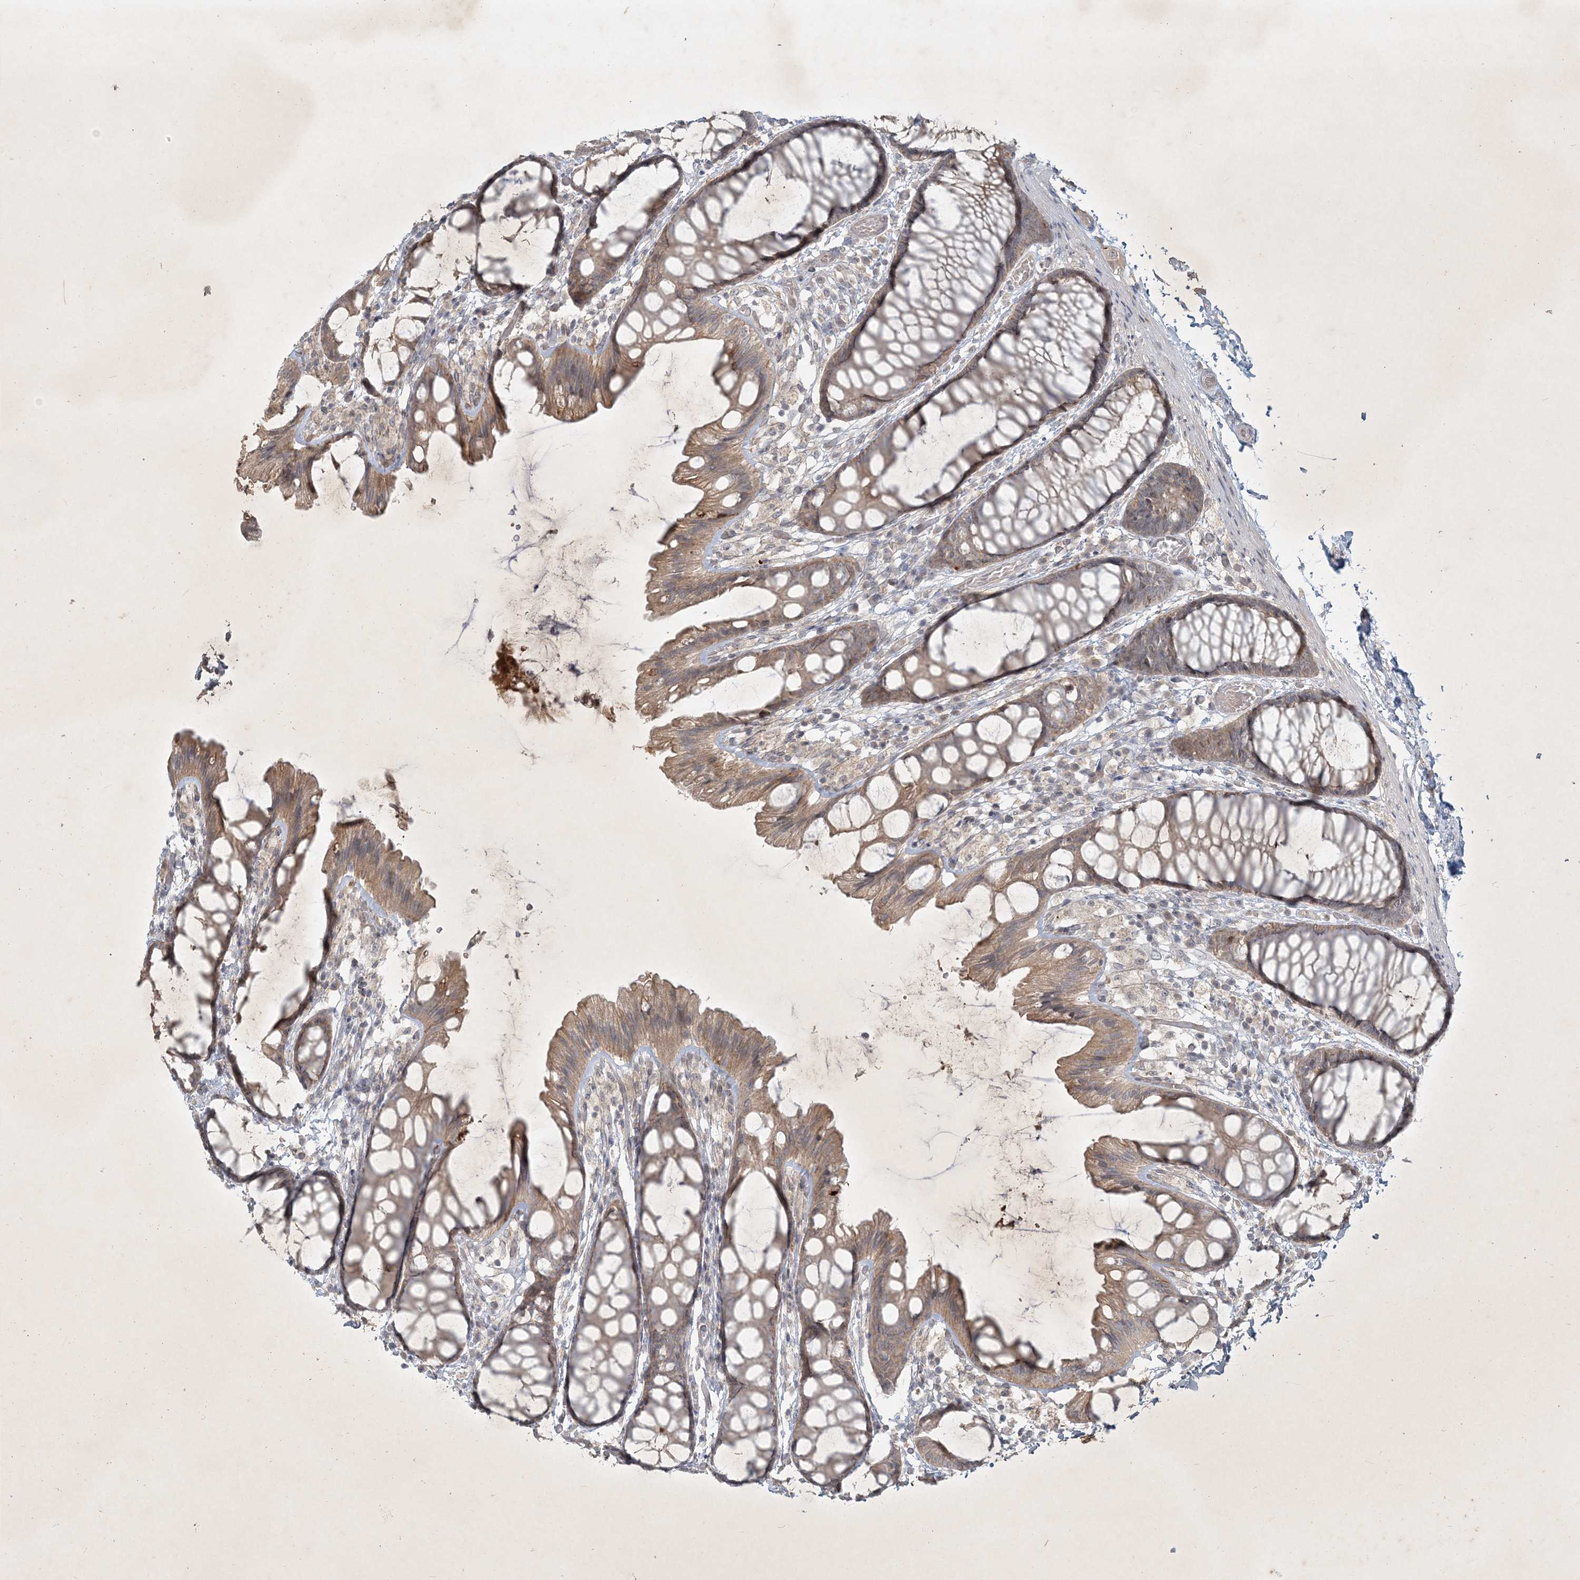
{"staining": {"intensity": "negative", "quantity": "none", "location": "none"}, "tissue": "colon", "cell_type": "Endothelial cells", "image_type": "normal", "snomed": [{"axis": "morphology", "description": "Normal tissue, NOS"}, {"axis": "topography", "description": "Colon"}], "caption": "High magnification brightfield microscopy of normal colon stained with DAB (3,3'-diaminobenzidine) (brown) and counterstained with hematoxylin (blue): endothelial cells show no significant expression. (DAB (3,3'-diaminobenzidine) immunohistochemistry, high magnification).", "gene": "BOD1L2", "patient": {"sex": "male", "age": 47}}